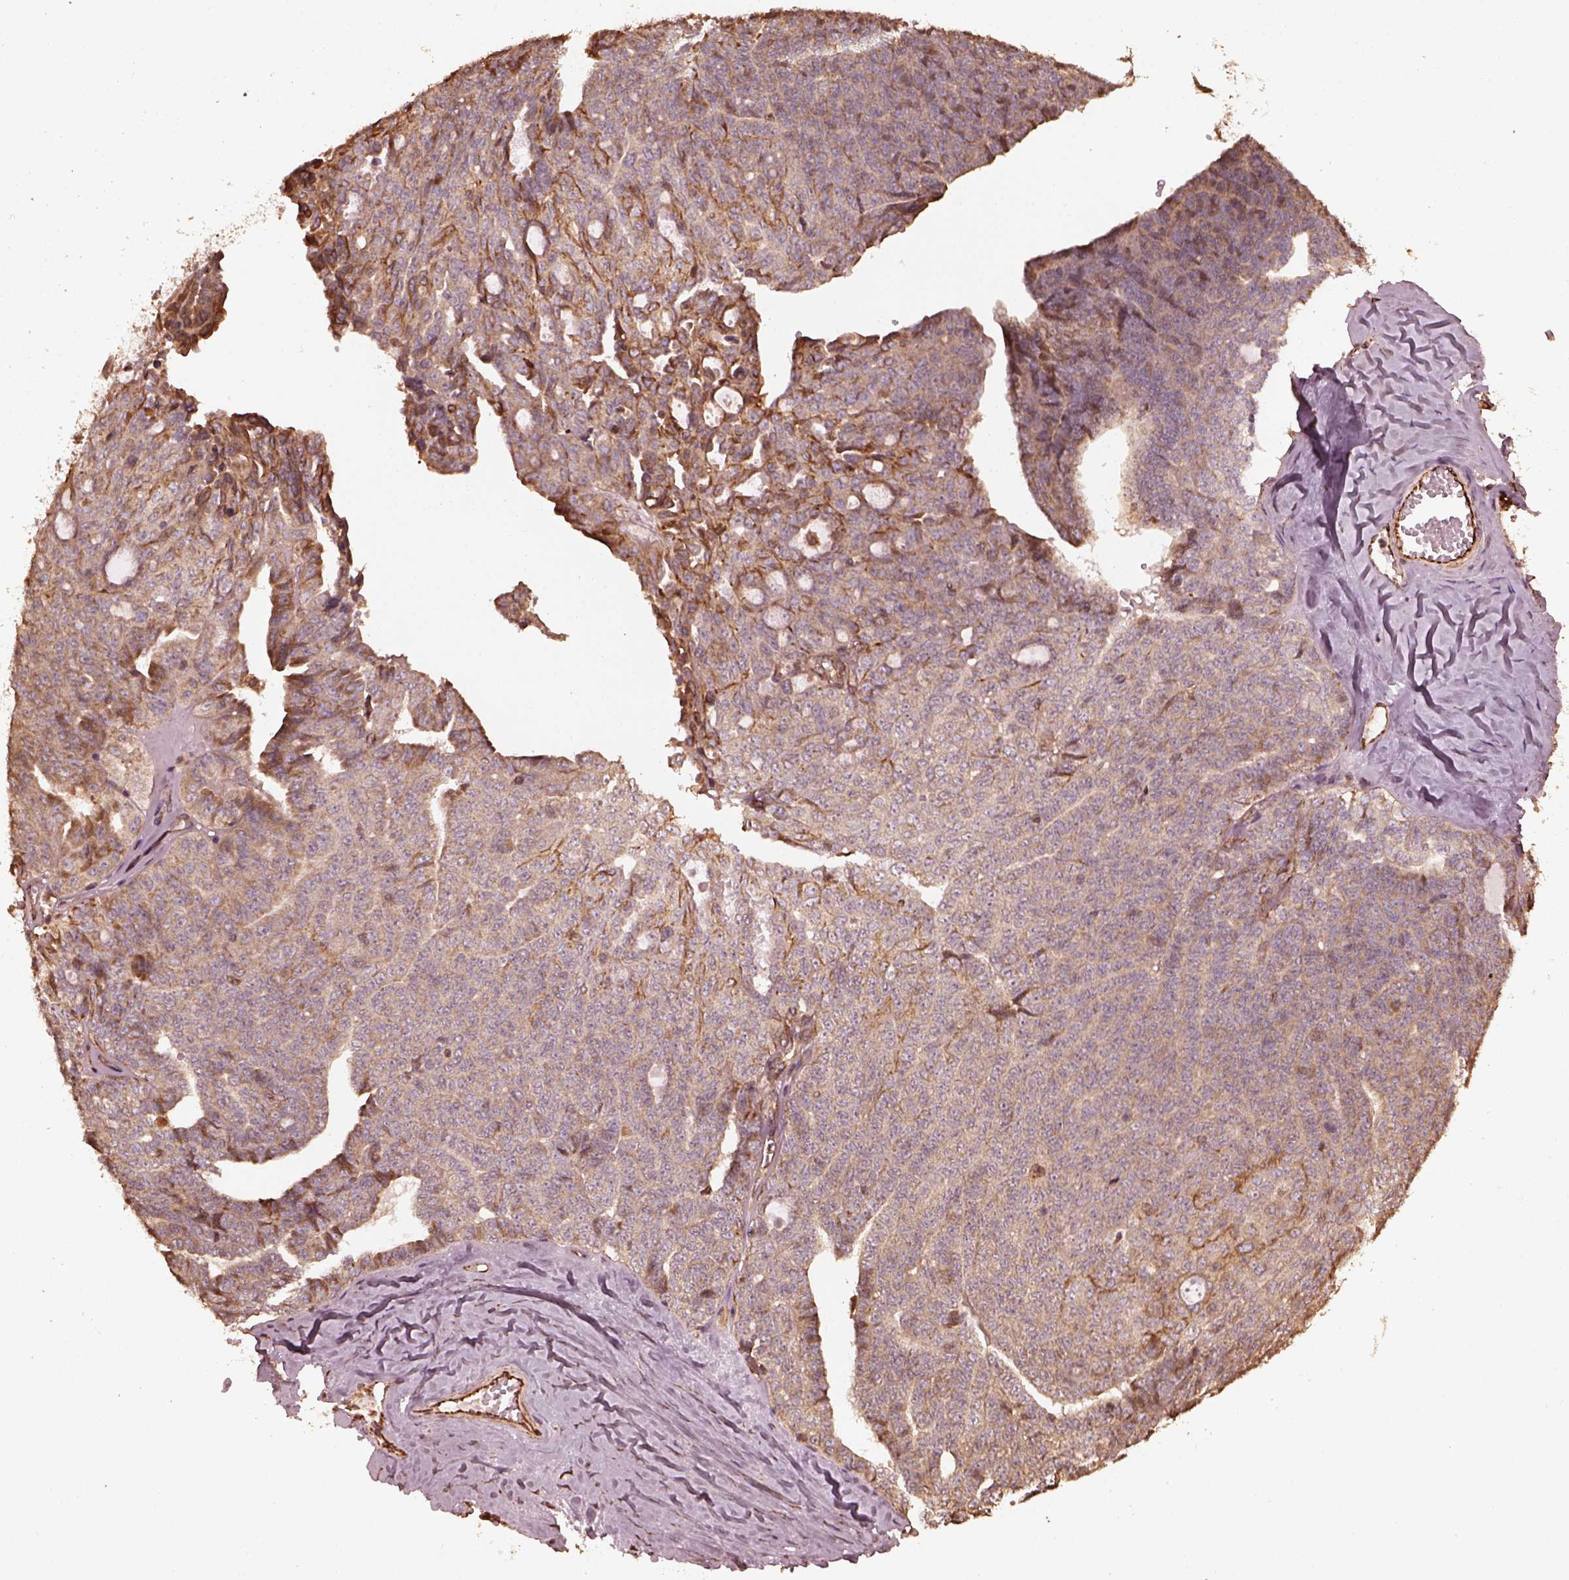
{"staining": {"intensity": "weak", "quantity": "25%-75%", "location": "cytoplasmic/membranous"}, "tissue": "ovarian cancer", "cell_type": "Tumor cells", "image_type": "cancer", "snomed": [{"axis": "morphology", "description": "Cystadenocarcinoma, serous, NOS"}, {"axis": "topography", "description": "Ovary"}], "caption": "Ovarian cancer tissue exhibits weak cytoplasmic/membranous expression in about 25%-75% of tumor cells The protein is shown in brown color, while the nuclei are stained blue.", "gene": "GTPBP1", "patient": {"sex": "female", "age": 71}}